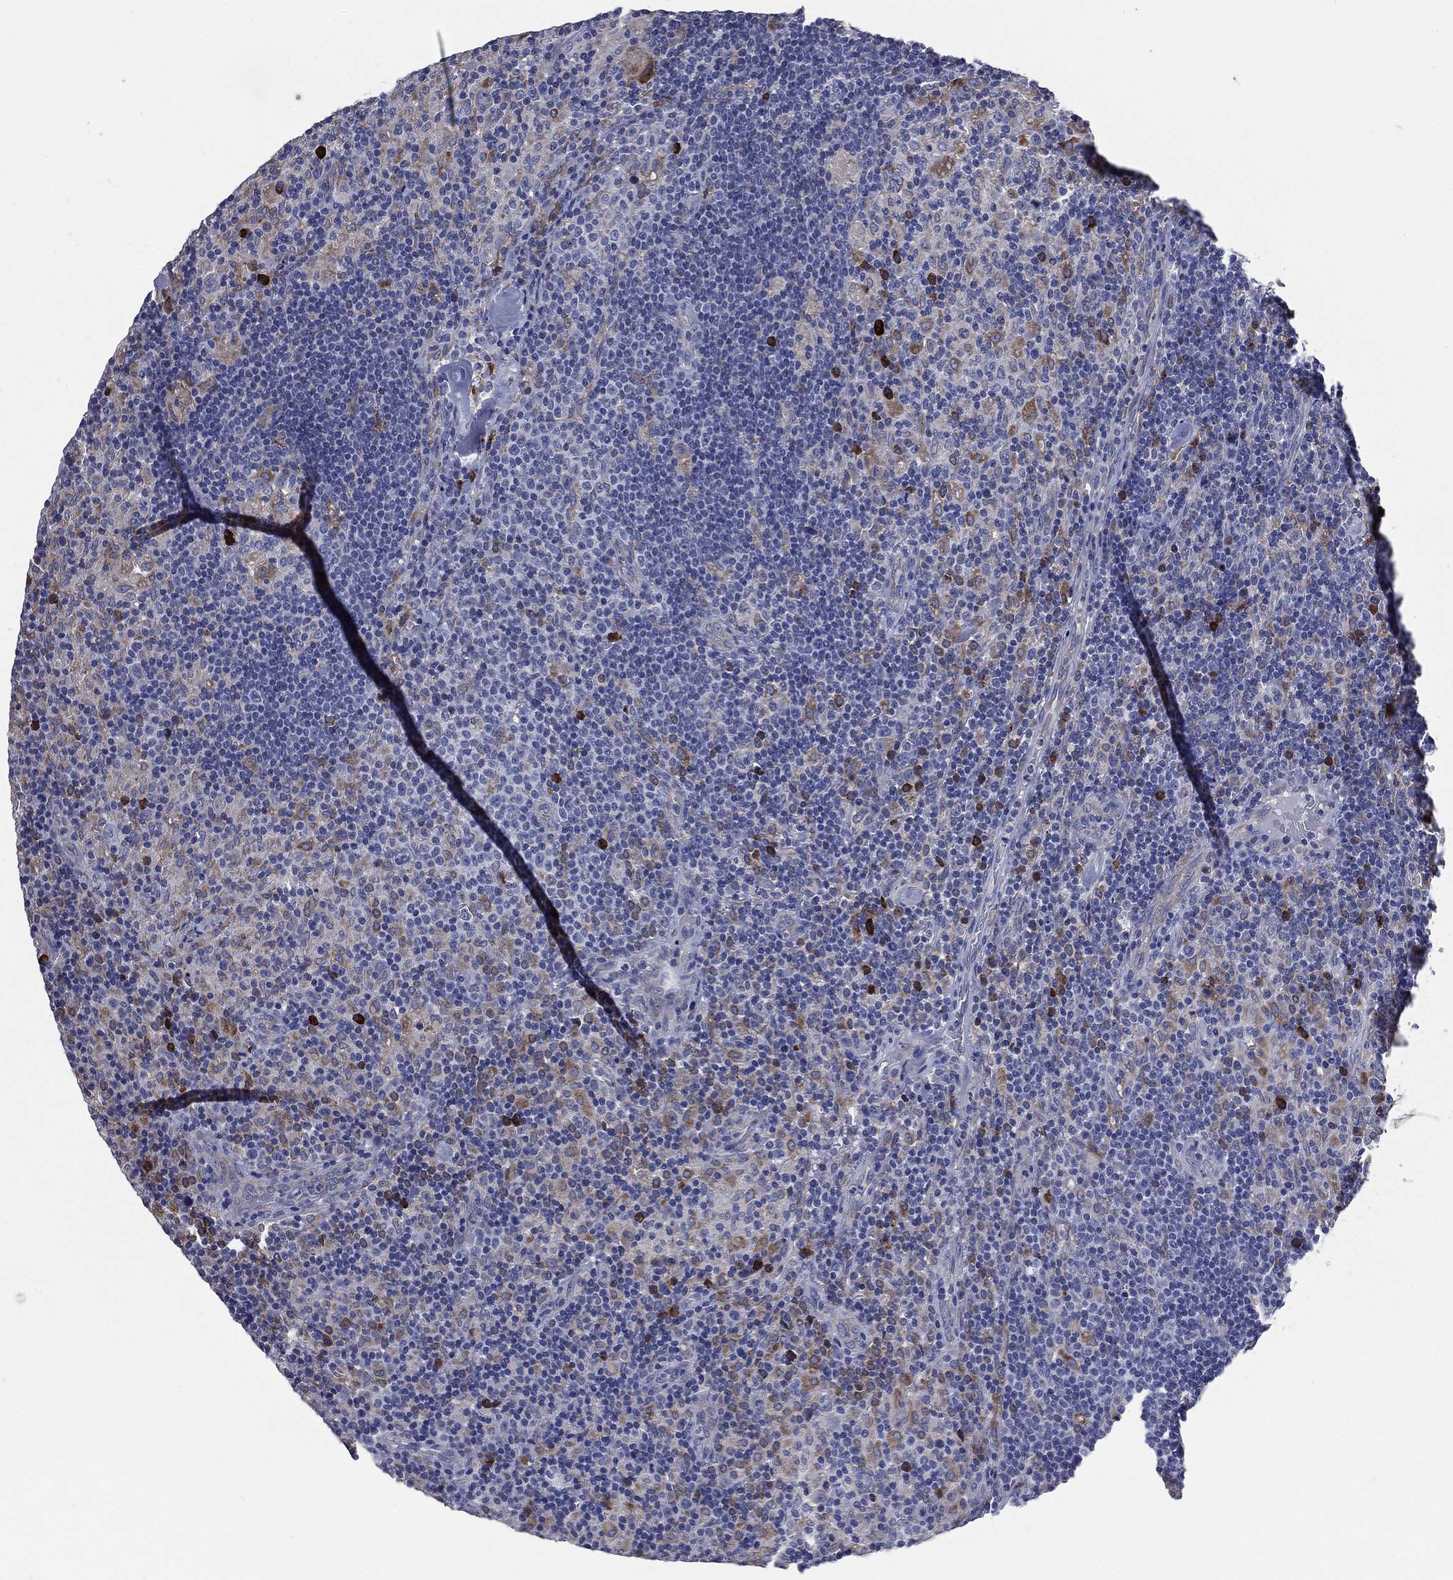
{"staining": {"intensity": "negative", "quantity": "none", "location": "none"}, "tissue": "lymphoma", "cell_type": "Tumor cells", "image_type": "cancer", "snomed": [{"axis": "morphology", "description": "Hodgkin's disease, NOS"}, {"axis": "topography", "description": "Lymph node"}], "caption": "Photomicrograph shows no protein staining in tumor cells of lymphoma tissue.", "gene": "PTGS2", "patient": {"sex": "male", "age": 70}}